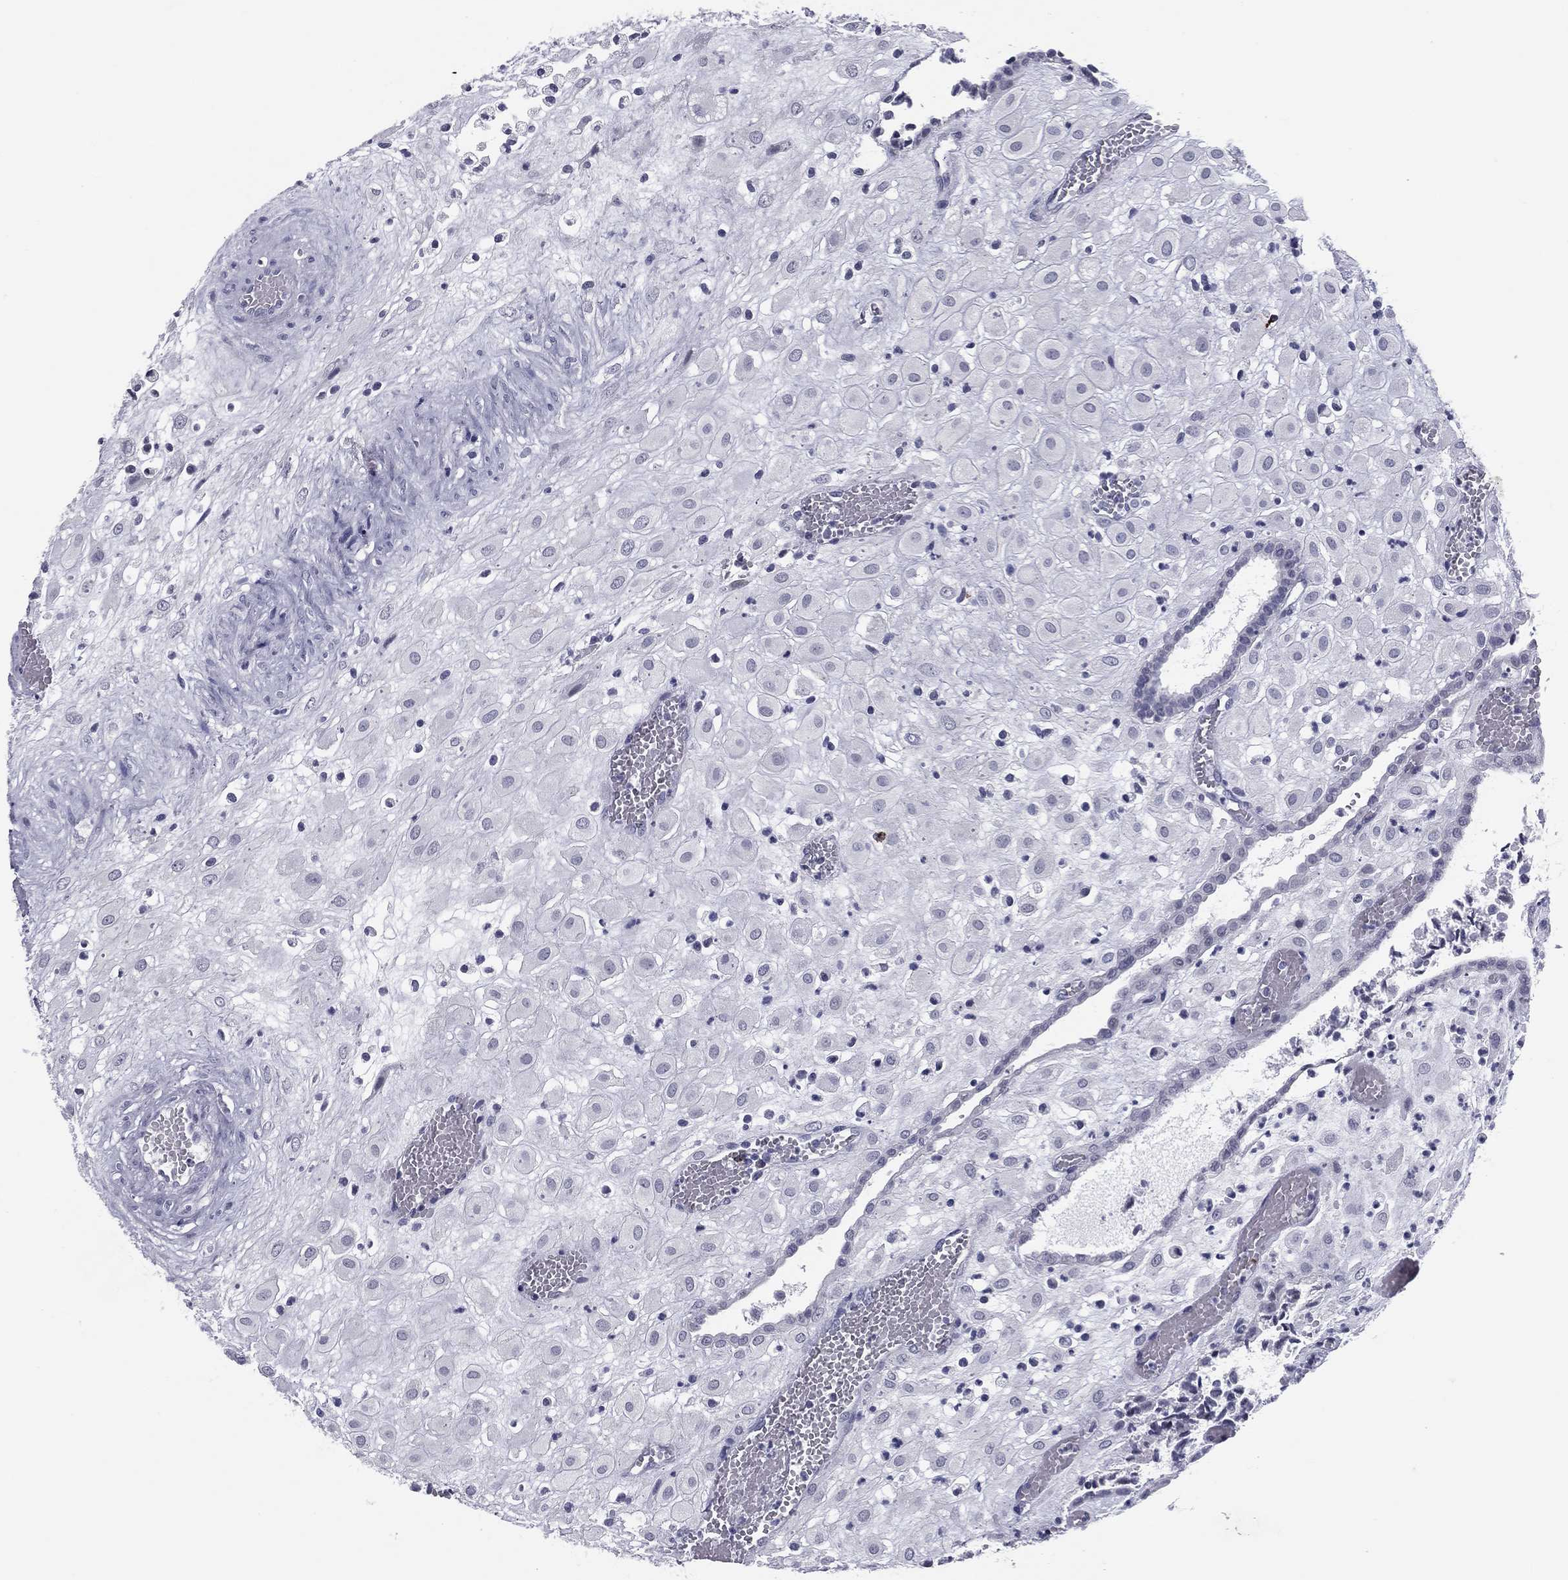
{"staining": {"intensity": "negative", "quantity": "none", "location": "none"}, "tissue": "placenta", "cell_type": "Decidual cells", "image_type": "normal", "snomed": [{"axis": "morphology", "description": "Normal tissue, NOS"}, {"axis": "topography", "description": "Placenta"}], "caption": "Immunohistochemistry (IHC) of normal human placenta demonstrates no expression in decidual cells.", "gene": "HLA", "patient": {"sex": "female", "age": 24}}